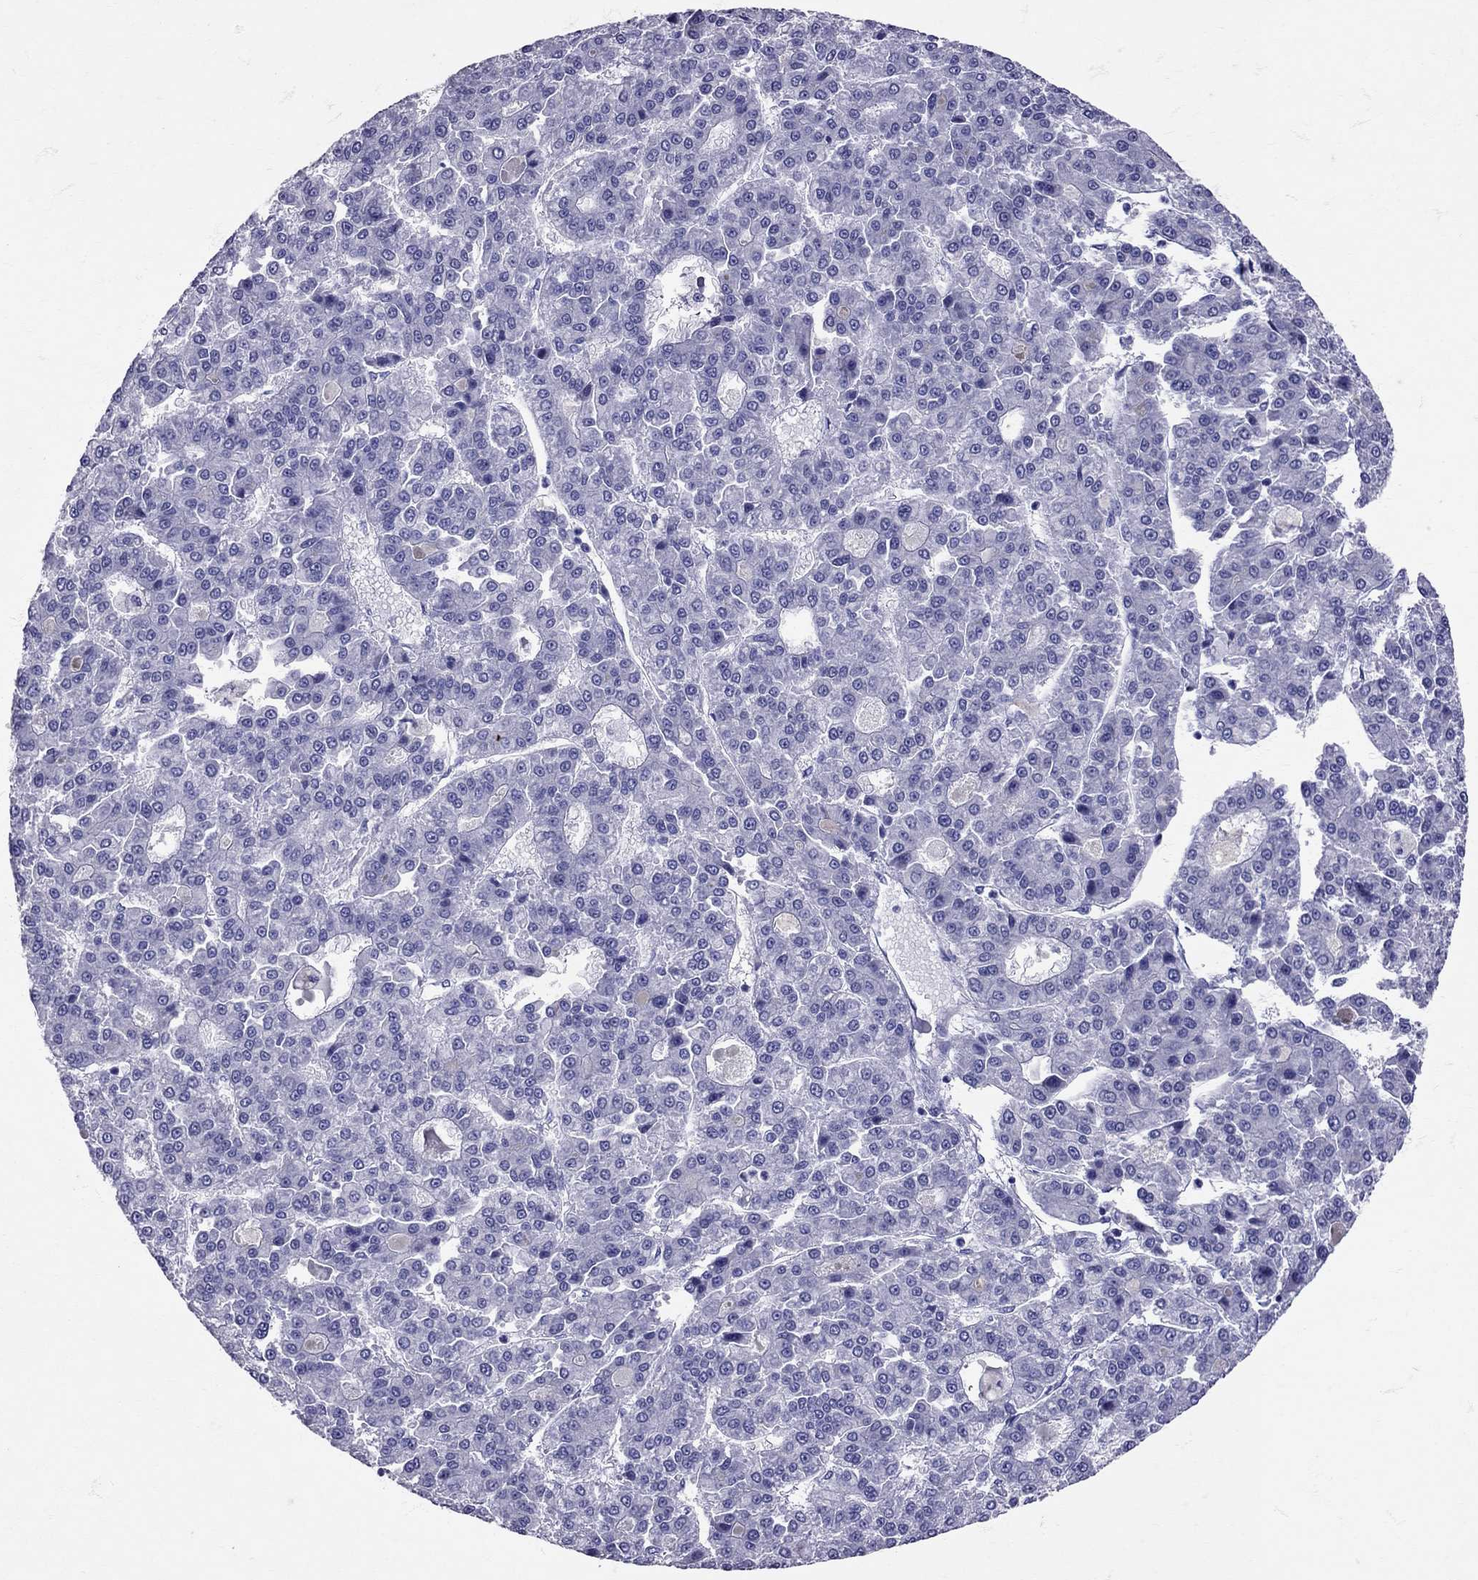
{"staining": {"intensity": "negative", "quantity": "none", "location": "none"}, "tissue": "liver cancer", "cell_type": "Tumor cells", "image_type": "cancer", "snomed": [{"axis": "morphology", "description": "Carcinoma, Hepatocellular, NOS"}, {"axis": "topography", "description": "Liver"}], "caption": "There is no significant positivity in tumor cells of liver cancer (hepatocellular carcinoma).", "gene": "AVP", "patient": {"sex": "male", "age": 70}}